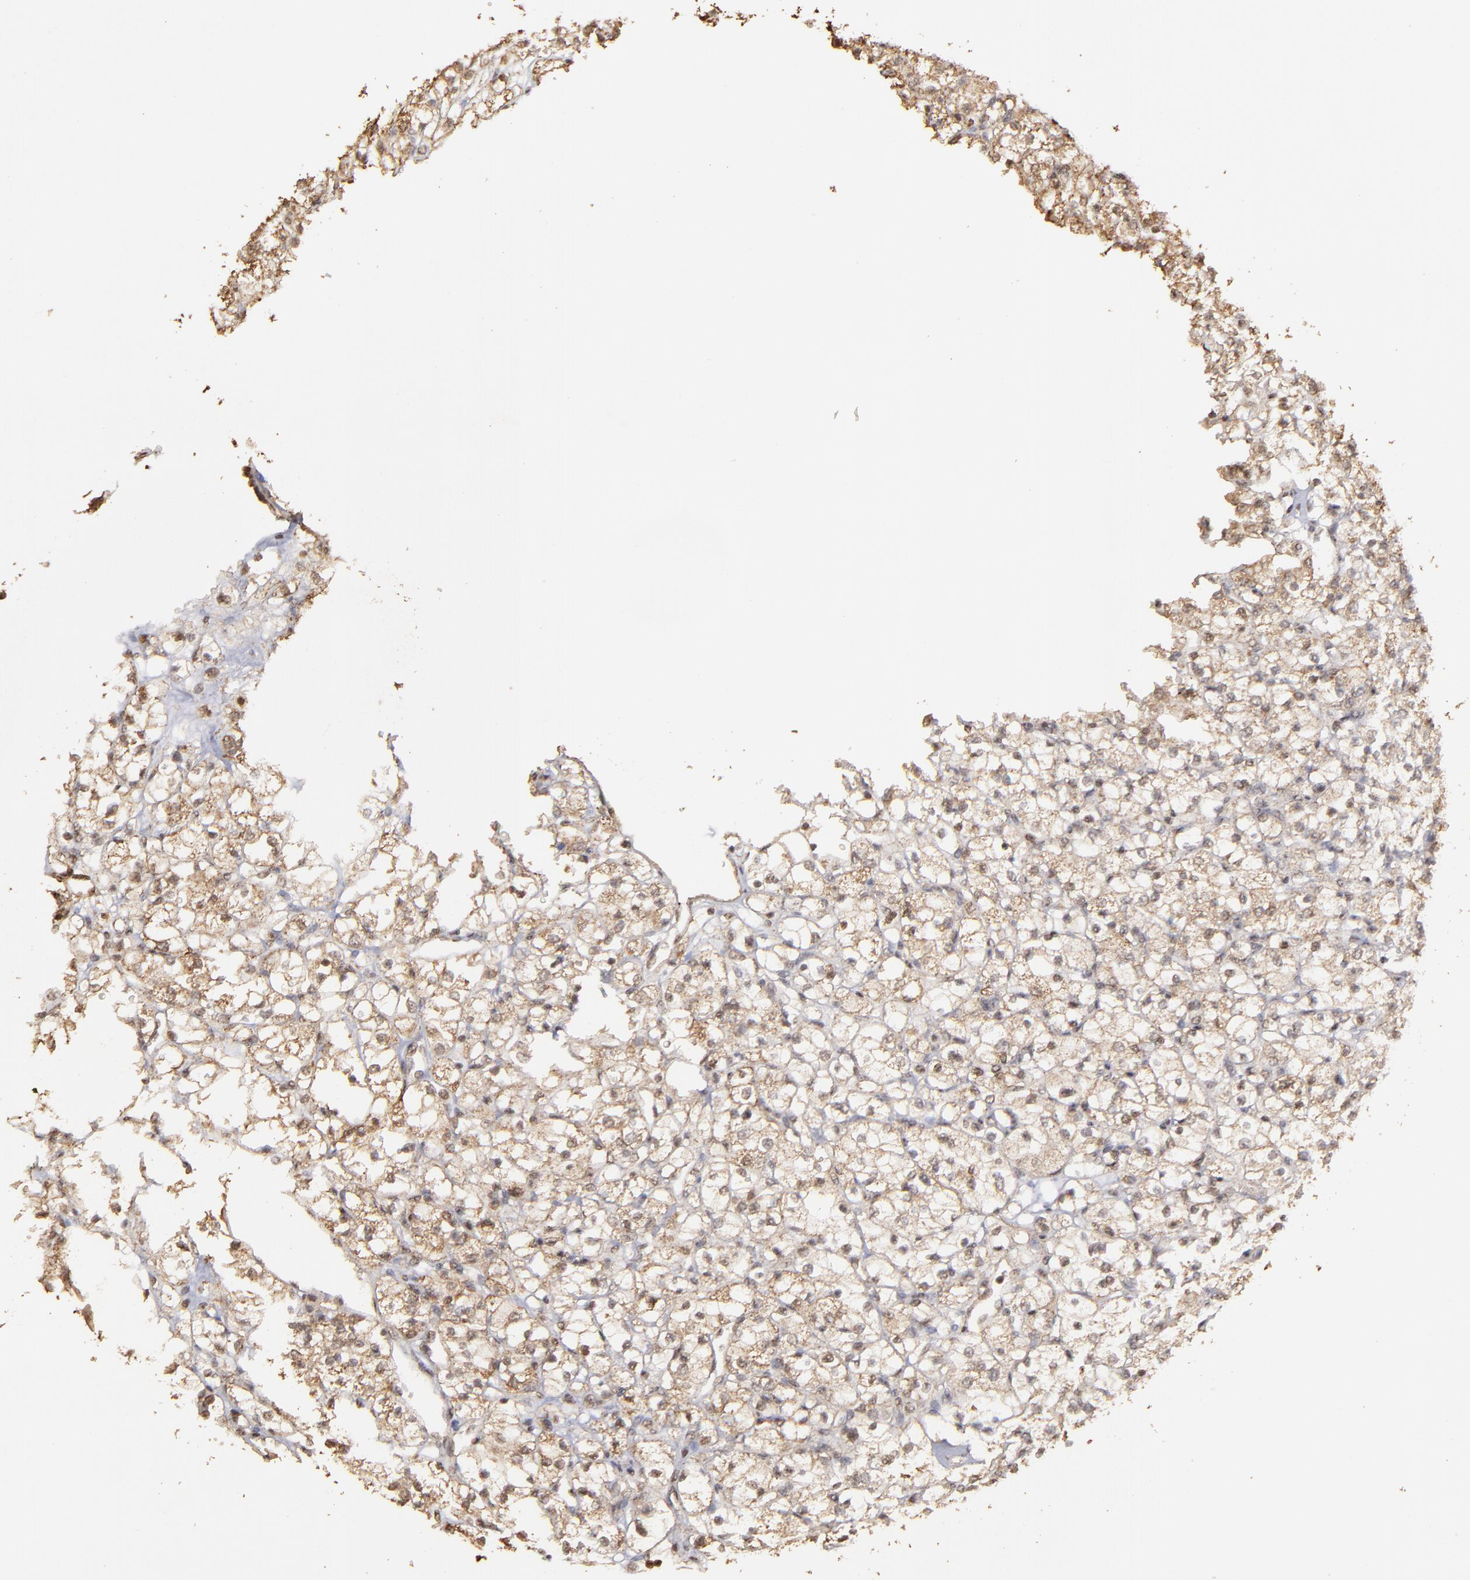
{"staining": {"intensity": "weak", "quantity": "25%-75%", "location": "cytoplasmic/membranous,nuclear"}, "tissue": "renal cancer", "cell_type": "Tumor cells", "image_type": "cancer", "snomed": [{"axis": "morphology", "description": "Adenocarcinoma, NOS"}, {"axis": "topography", "description": "Kidney"}], "caption": "An immunohistochemistry (IHC) micrograph of neoplastic tissue is shown. Protein staining in brown labels weak cytoplasmic/membranous and nuclear positivity in renal cancer within tumor cells. (DAB IHC with brightfield microscopy, high magnification).", "gene": "ARNT", "patient": {"sex": "female", "age": 83}}